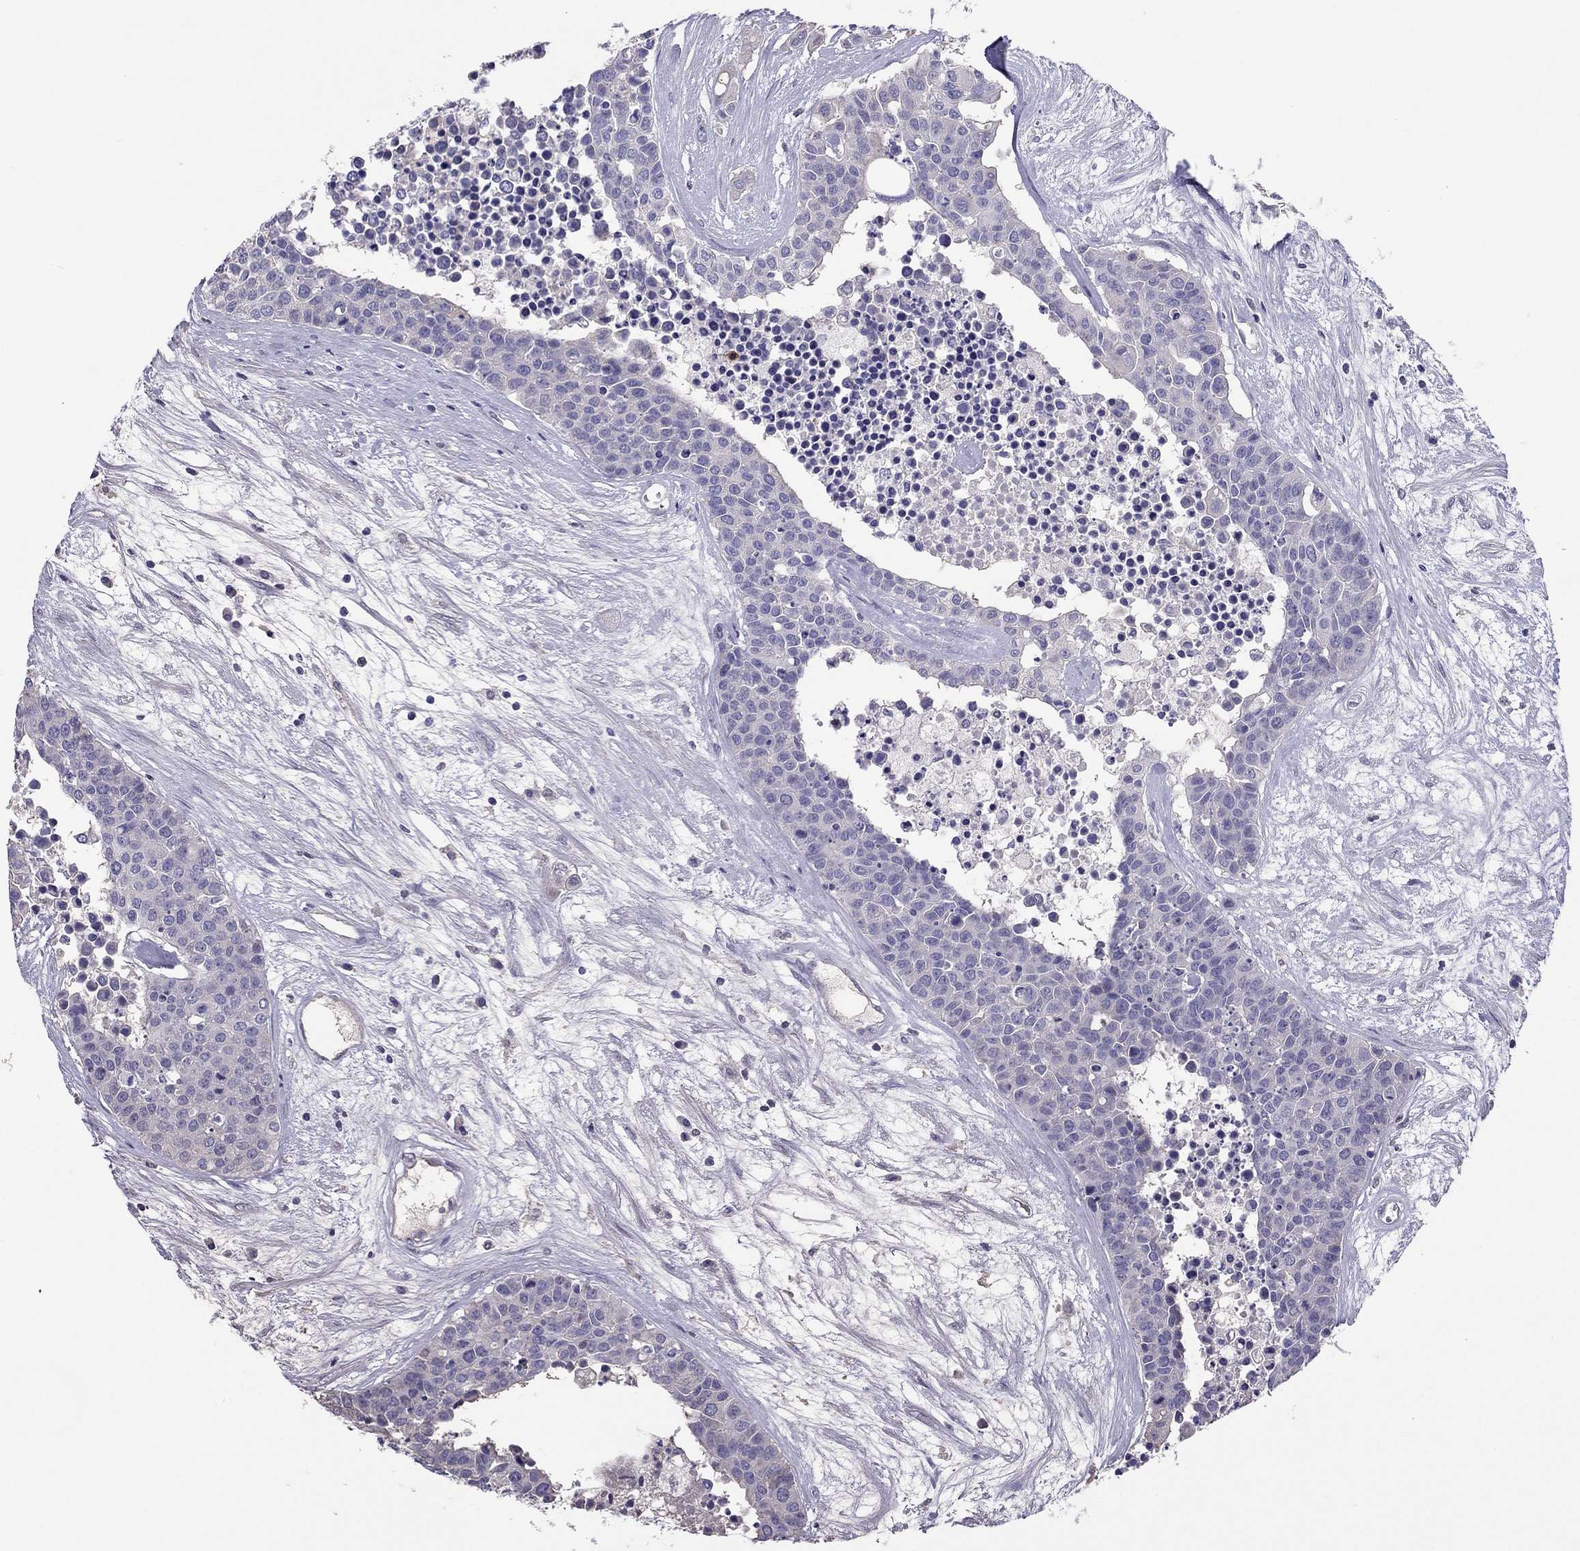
{"staining": {"intensity": "negative", "quantity": "none", "location": "none"}, "tissue": "carcinoid", "cell_type": "Tumor cells", "image_type": "cancer", "snomed": [{"axis": "morphology", "description": "Carcinoid, malignant, NOS"}, {"axis": "topography", "description": "Colon"}], "caption": "DAB immunohistochemical staining of malignant carcinoid demonstrates no significant staining in tumor cells.", "gene": "TBC1D21", "patient": {"sex": "male", "age": 81}}